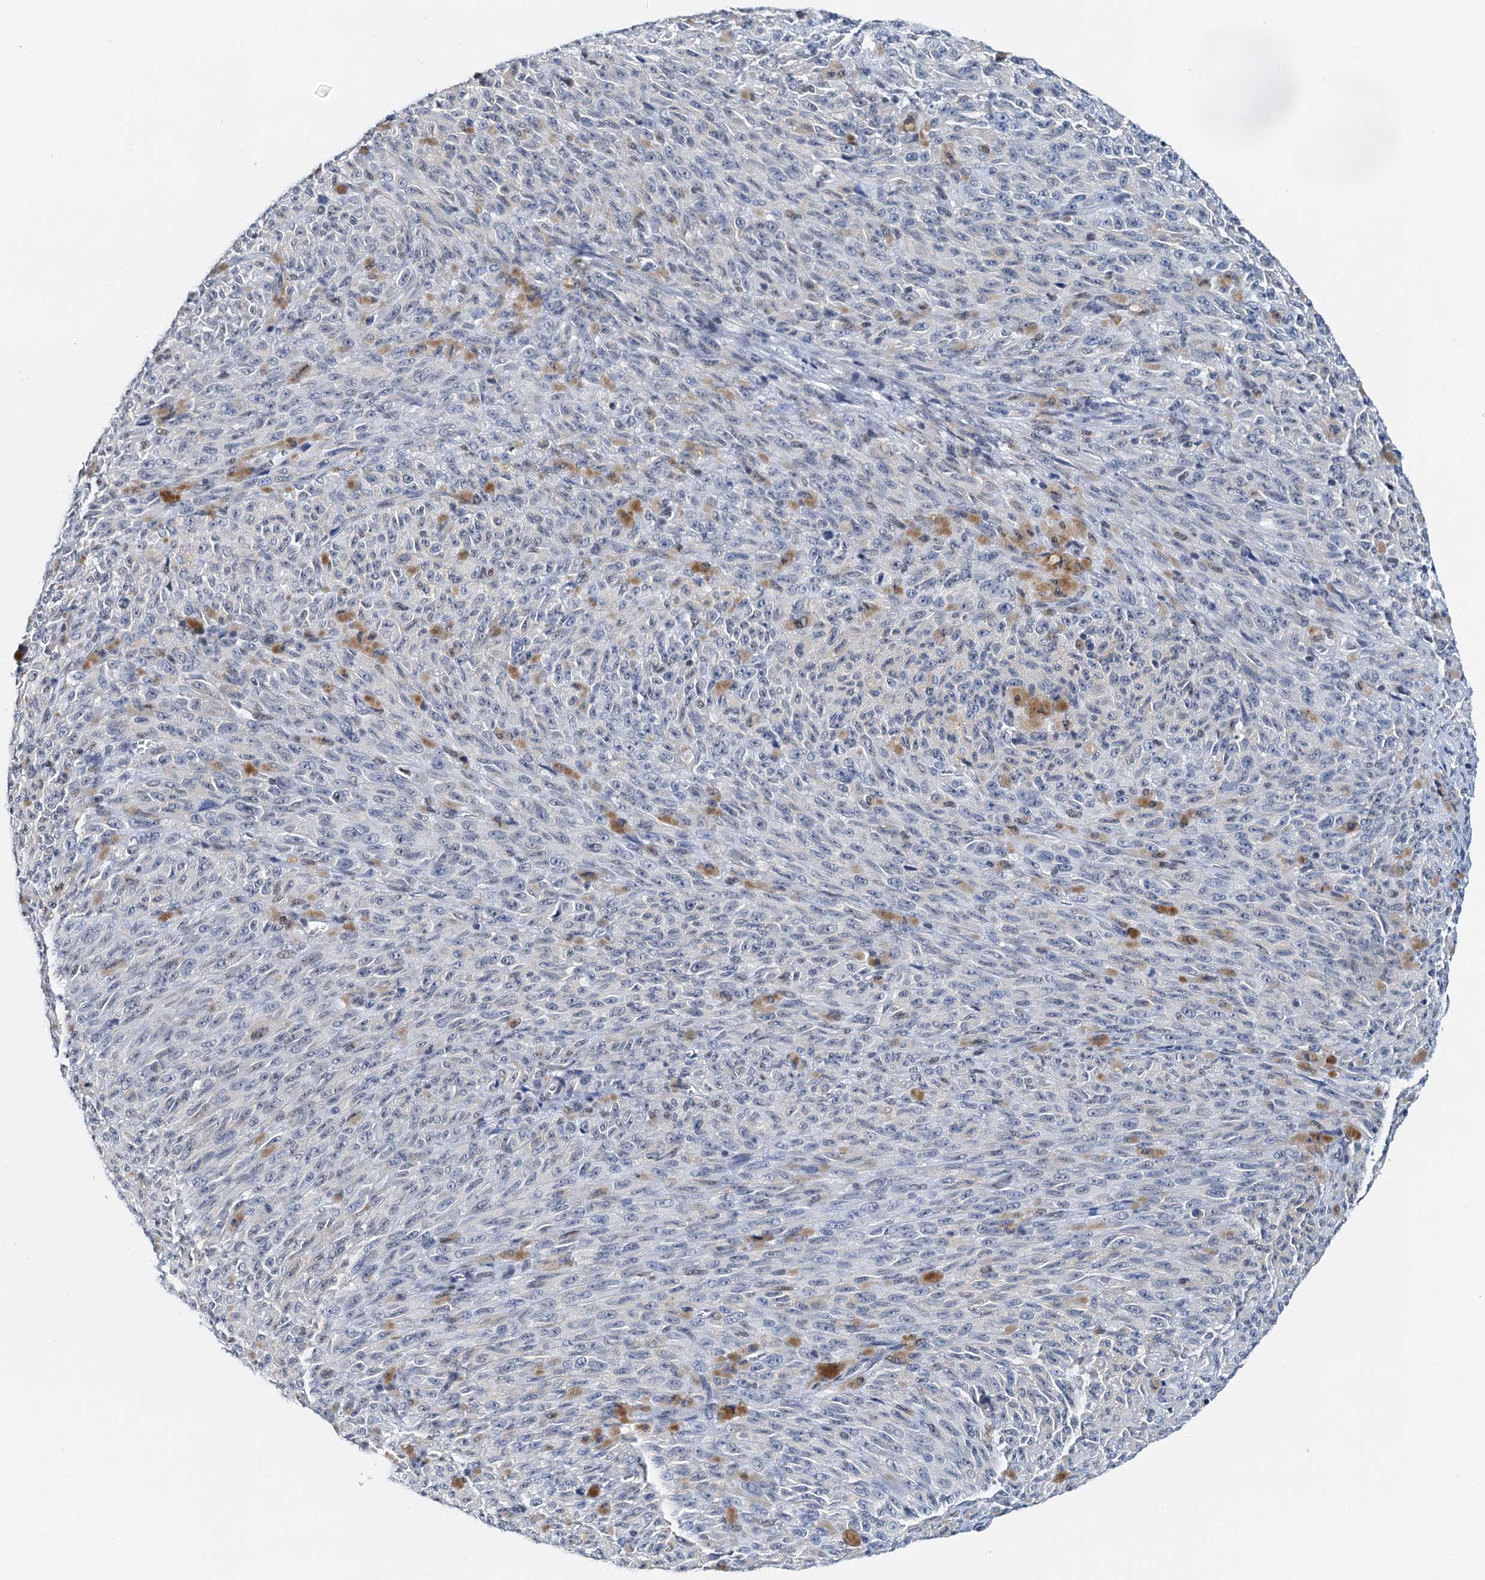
{"staining": {"intensity": "negative", "quantity": "none", "location": "none"}, "tissue": "melanoma", "cell_type": "Tumor cells", "image_type": "cancer", "snomed": [{"axis": "morphology", "description": "Malignant melanoma, NOS"}, {"axis": "topography", "description": "Skin"}], "caption": "The immunohistochemistry photomicrograph has no significant positivity in tumor cells of melanoma tissue. (Brightfield microscopy of DAB immunohistochemistry at high magnification).", "gene": "SLTM", "patient": {"sex": "female", "age": 82}}